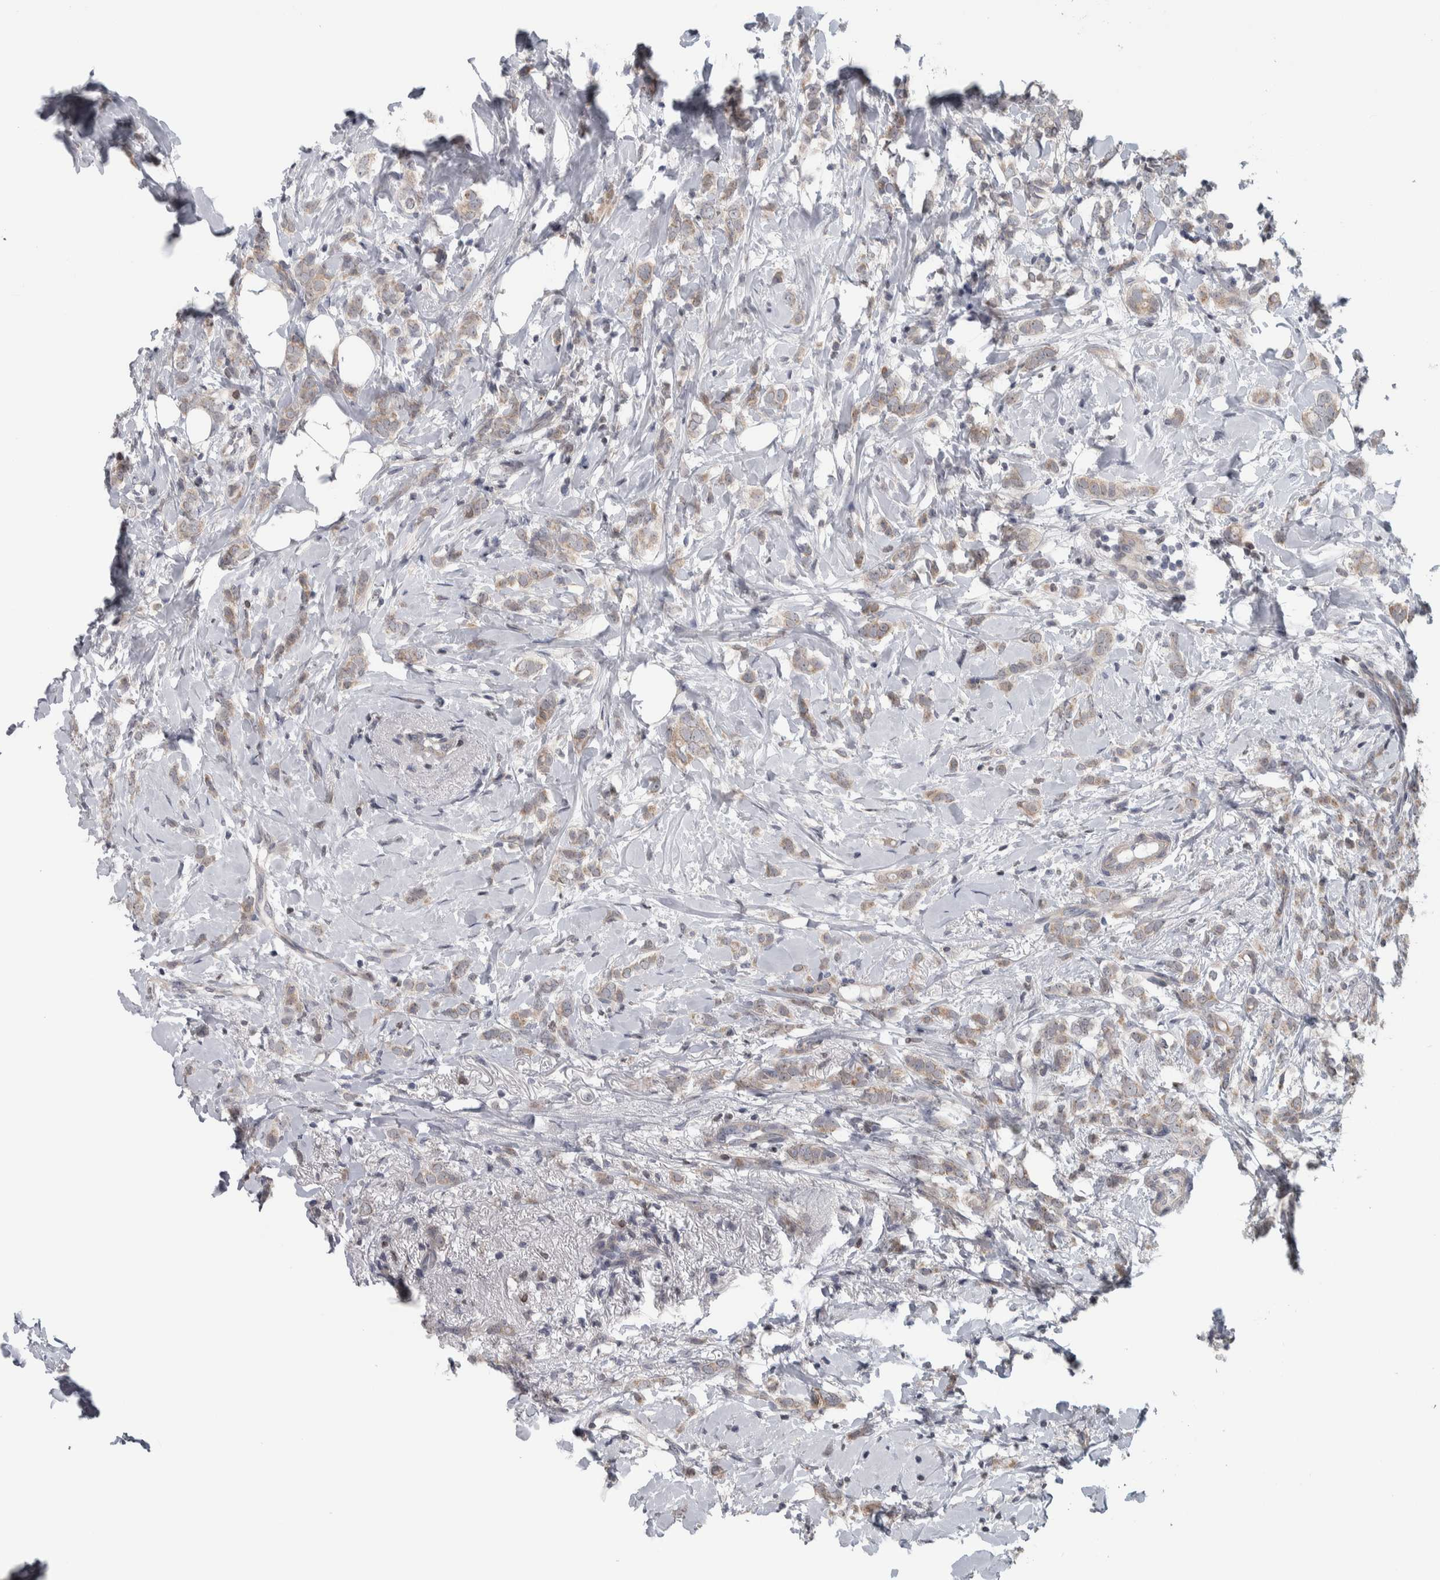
{"staining": {"intensity": "weak", "quantity": ">75%", "location": "cytoplasmic/membranous"}, "tissue": "breast cancer", "cell_type": "Tumor cells", "image_type": "cancer", "snomed": [{"axis": "morphology", "description": "Normal tissue, NOS"}, {"axis": "morphology", "description": "Lobular carcinoma"}, {"axis": "topography", "description": "Breast"}], "caption": "Breast cancer tissue displays weak cytoplasmic/membranous staining in about >75% of tumor cells (Brightfield microscopy of DAB IHC at high magnification).", "gene": "CWC27", "patient": {"sex": "female", "age": 47}}